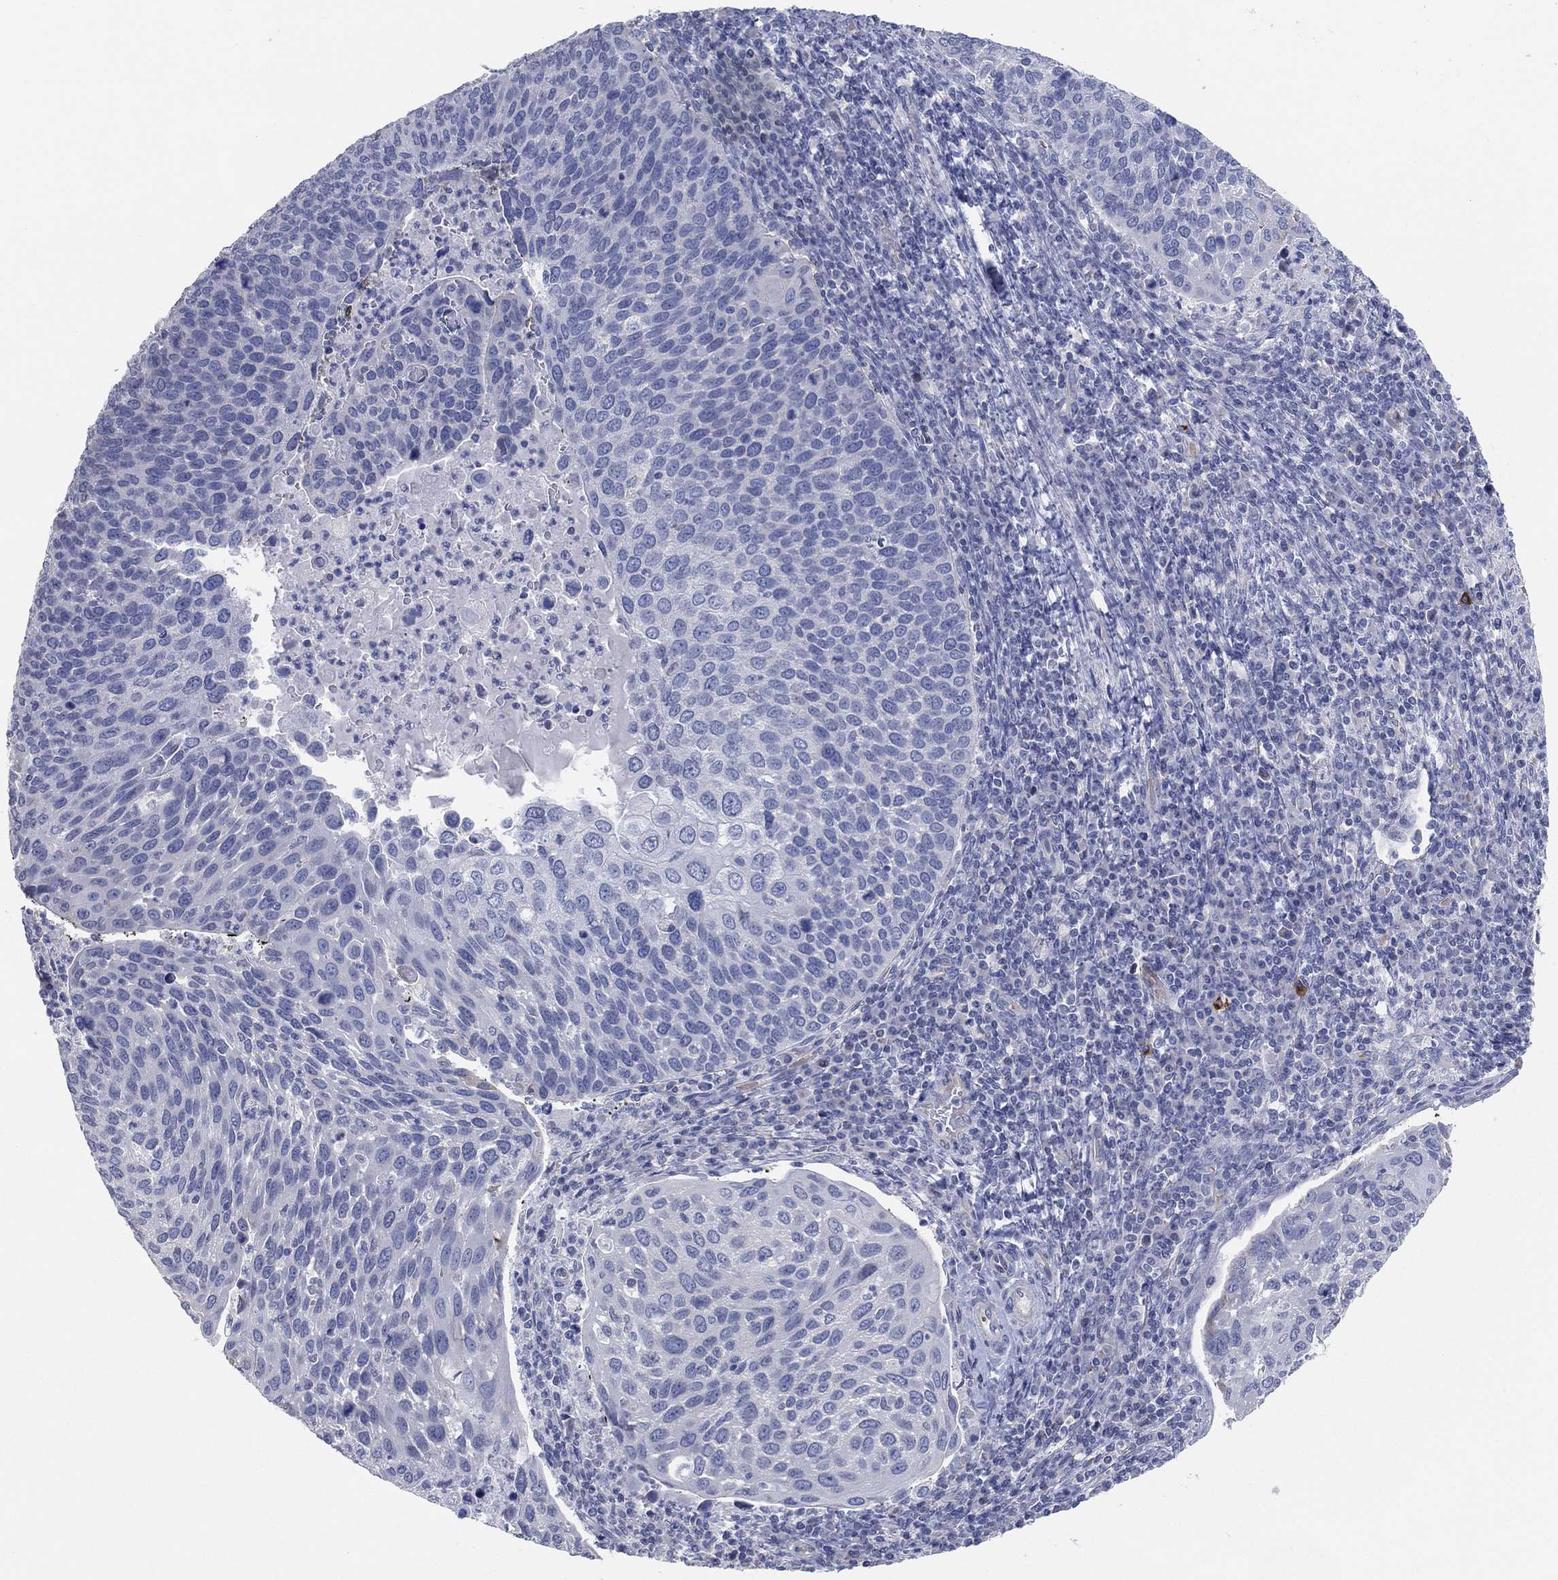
{"staining": {"intensity": "negative", "quantity": "none", "location": "none"}, "tissue": "cervical cancer", "cell_type": "Tumor cells", "image_type": "cancer", "snomed": [{"axis": "morphology", "description": "Squamous cell carcinoma, NOS"}, {"axis": "topography", "description": "Cervix"}], "caption": "This photomicrograph is of cervical cancer (squamous cell carcinoma) stained with immunohistochemistry to label a protein in brown with the nuclei are counter-stained blue. There is no expression in tumor cells. Nuclei are stained in blue.", "gene": "CFTR", "patient": {"sex": "female", "age": 54}}